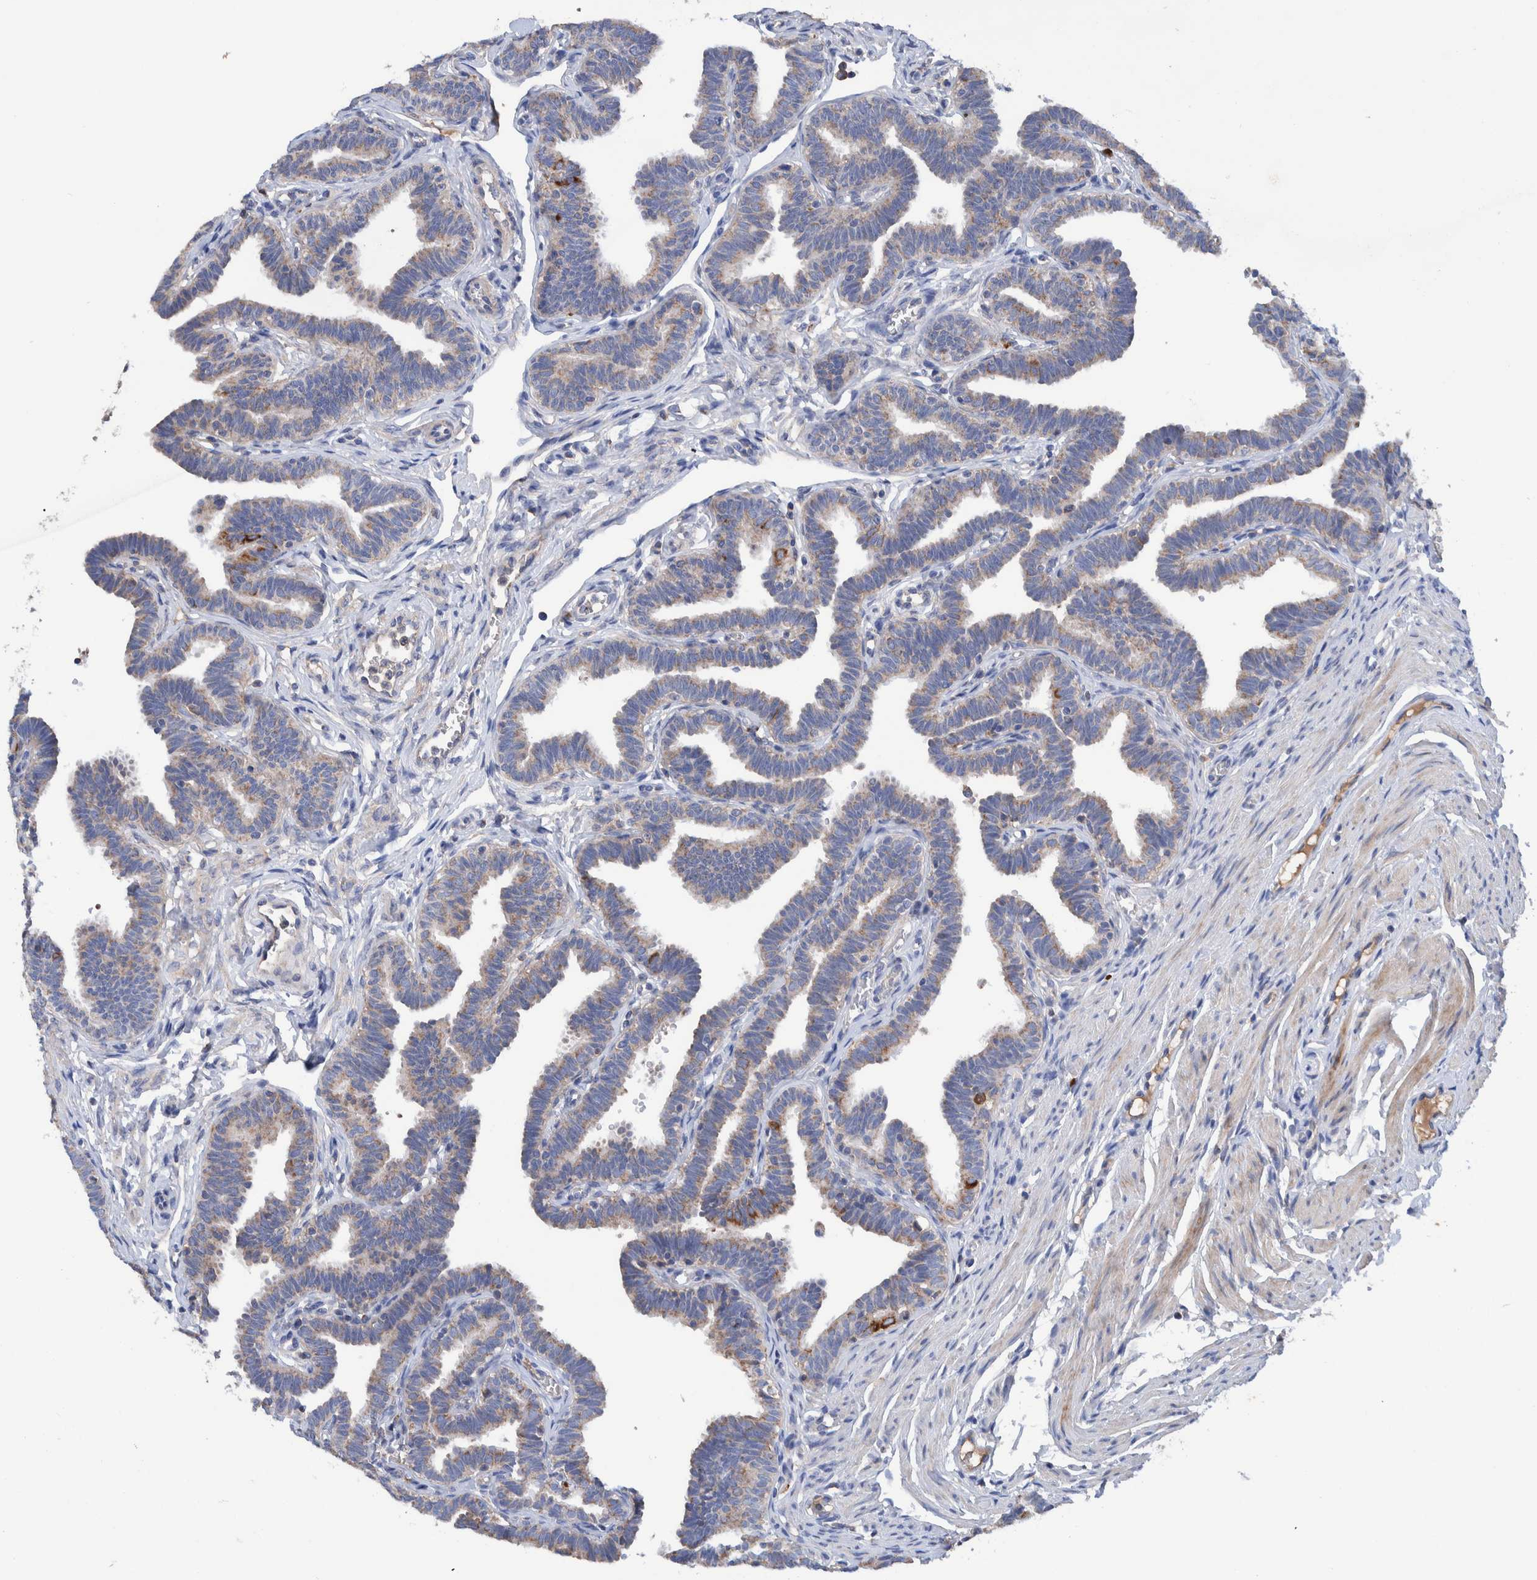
{"staining": {"intensity": "weak", "quantity": ">75%", "location": "cytoplasmic/membranous"}, "tissue": "fallopian tube", "cell_type": "Glandular cells", "image_type": "normal", "snomed": [{"axis": "morphology", "description": "Normal tissue, NOS"}, {"axis": "topography", "description": "Fallopian tube"}, {"axis": "topography", "description": "Ovary"}], "caption": "A brown stain labels weak cytoplasmic/membranous expression of a protein in glandular cells of unremarkable human fallopian tube. (Brightfield microscopy of DAB IHC at high magnification).", "gene": "DECR1", "patient": {"sex": "female", "age": 23}}